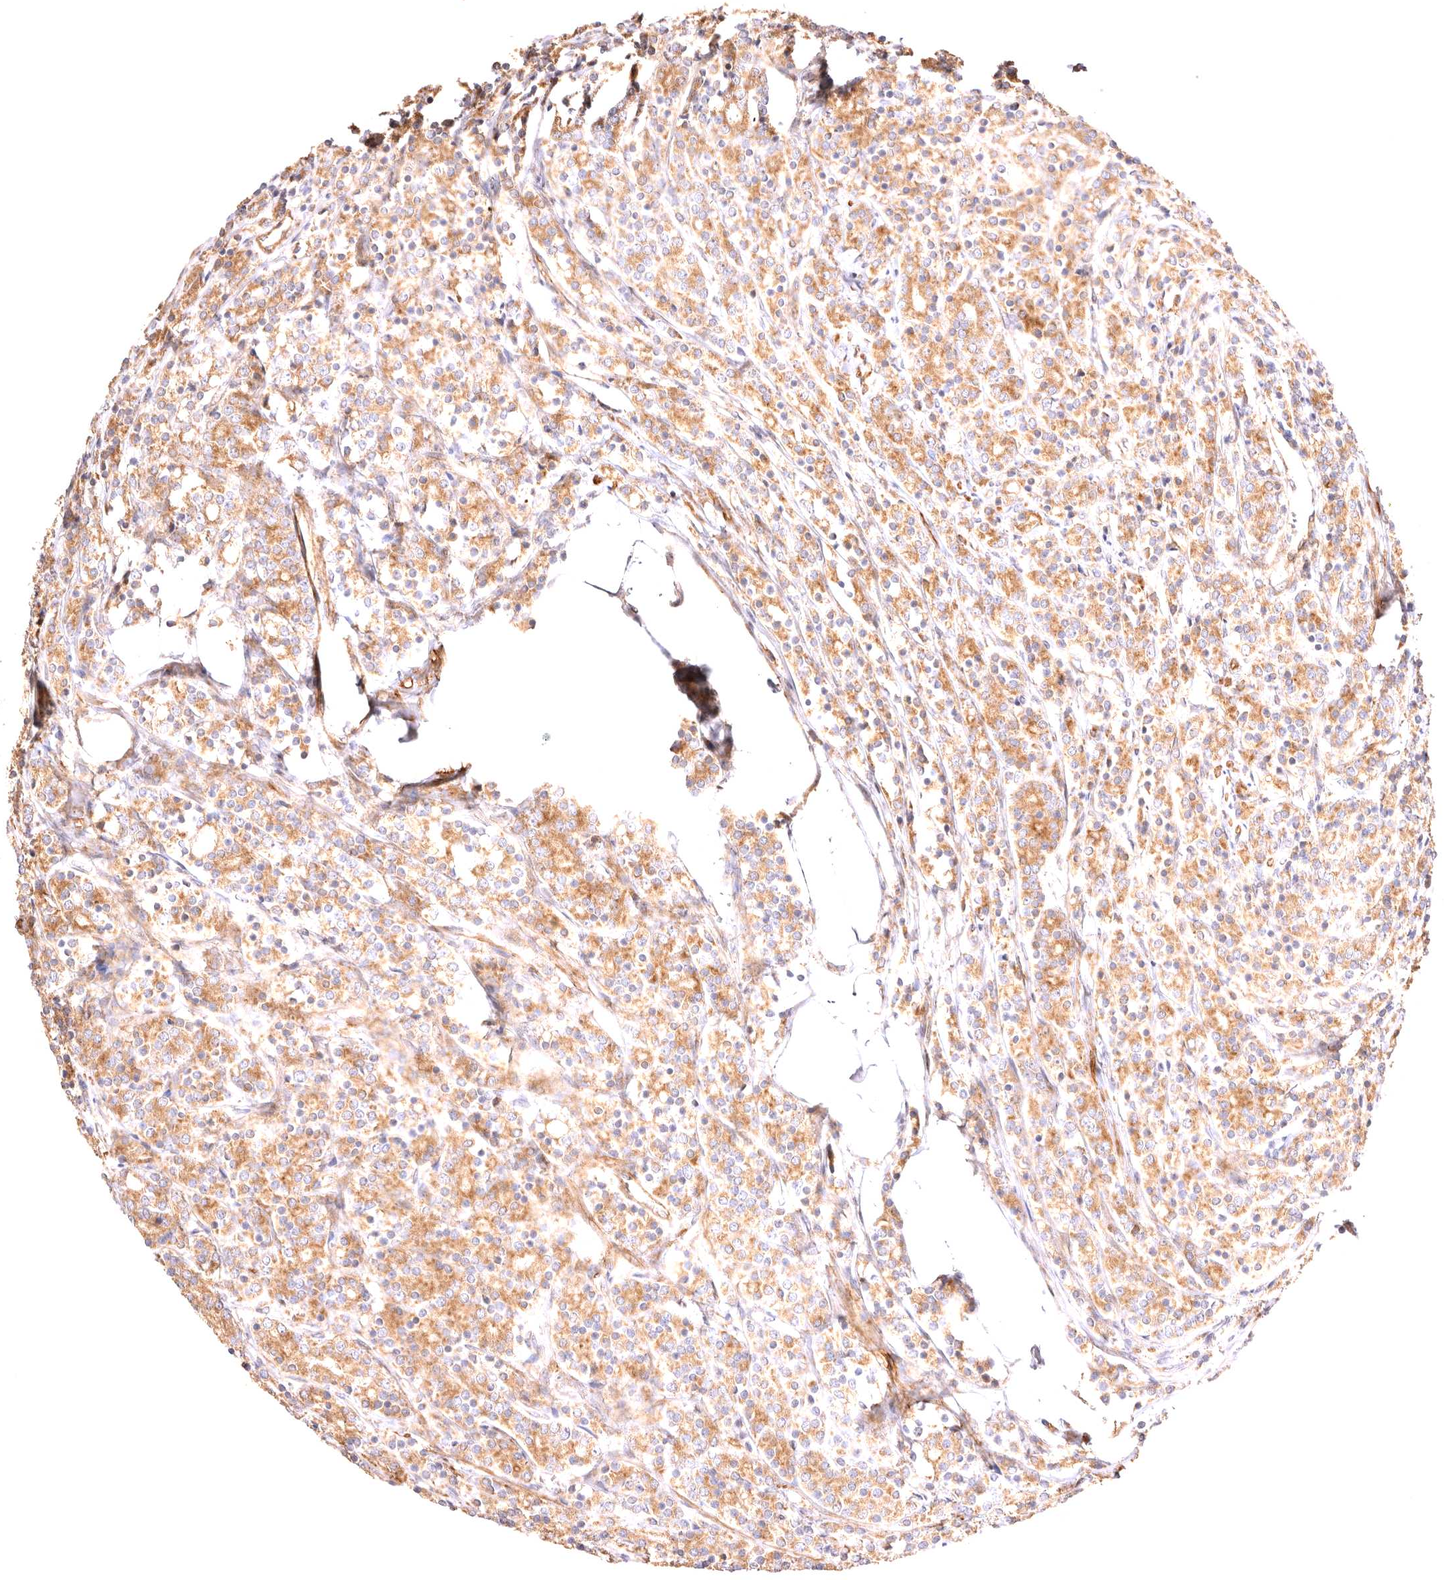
{"staining": {"intensity": "moderate", "quantity": ">75%", "location": "cytoplasmic/membranous"}, "tissue": "prostate cancer", "cell_type": "Tumor cells", "image_type": "cancer", "snomed": [{"axis": "morphology", "description": "Adenocarcinoma, High grade"}, {"axis": "topography", "description": "Prostate"}], "caption": "Protein expression analysis of prostate cancer (adenocarcinoma (high-grade)) exhibits moderate cytoplasmic/membranous expression in approximately >75% of tumor cells. (DAB (3,3'-diaminobenzidine) = brown stain, brightfield microscopy at high magnification).", "gene": "VPS45", "patient": {"sex": "male", "age": 62}}